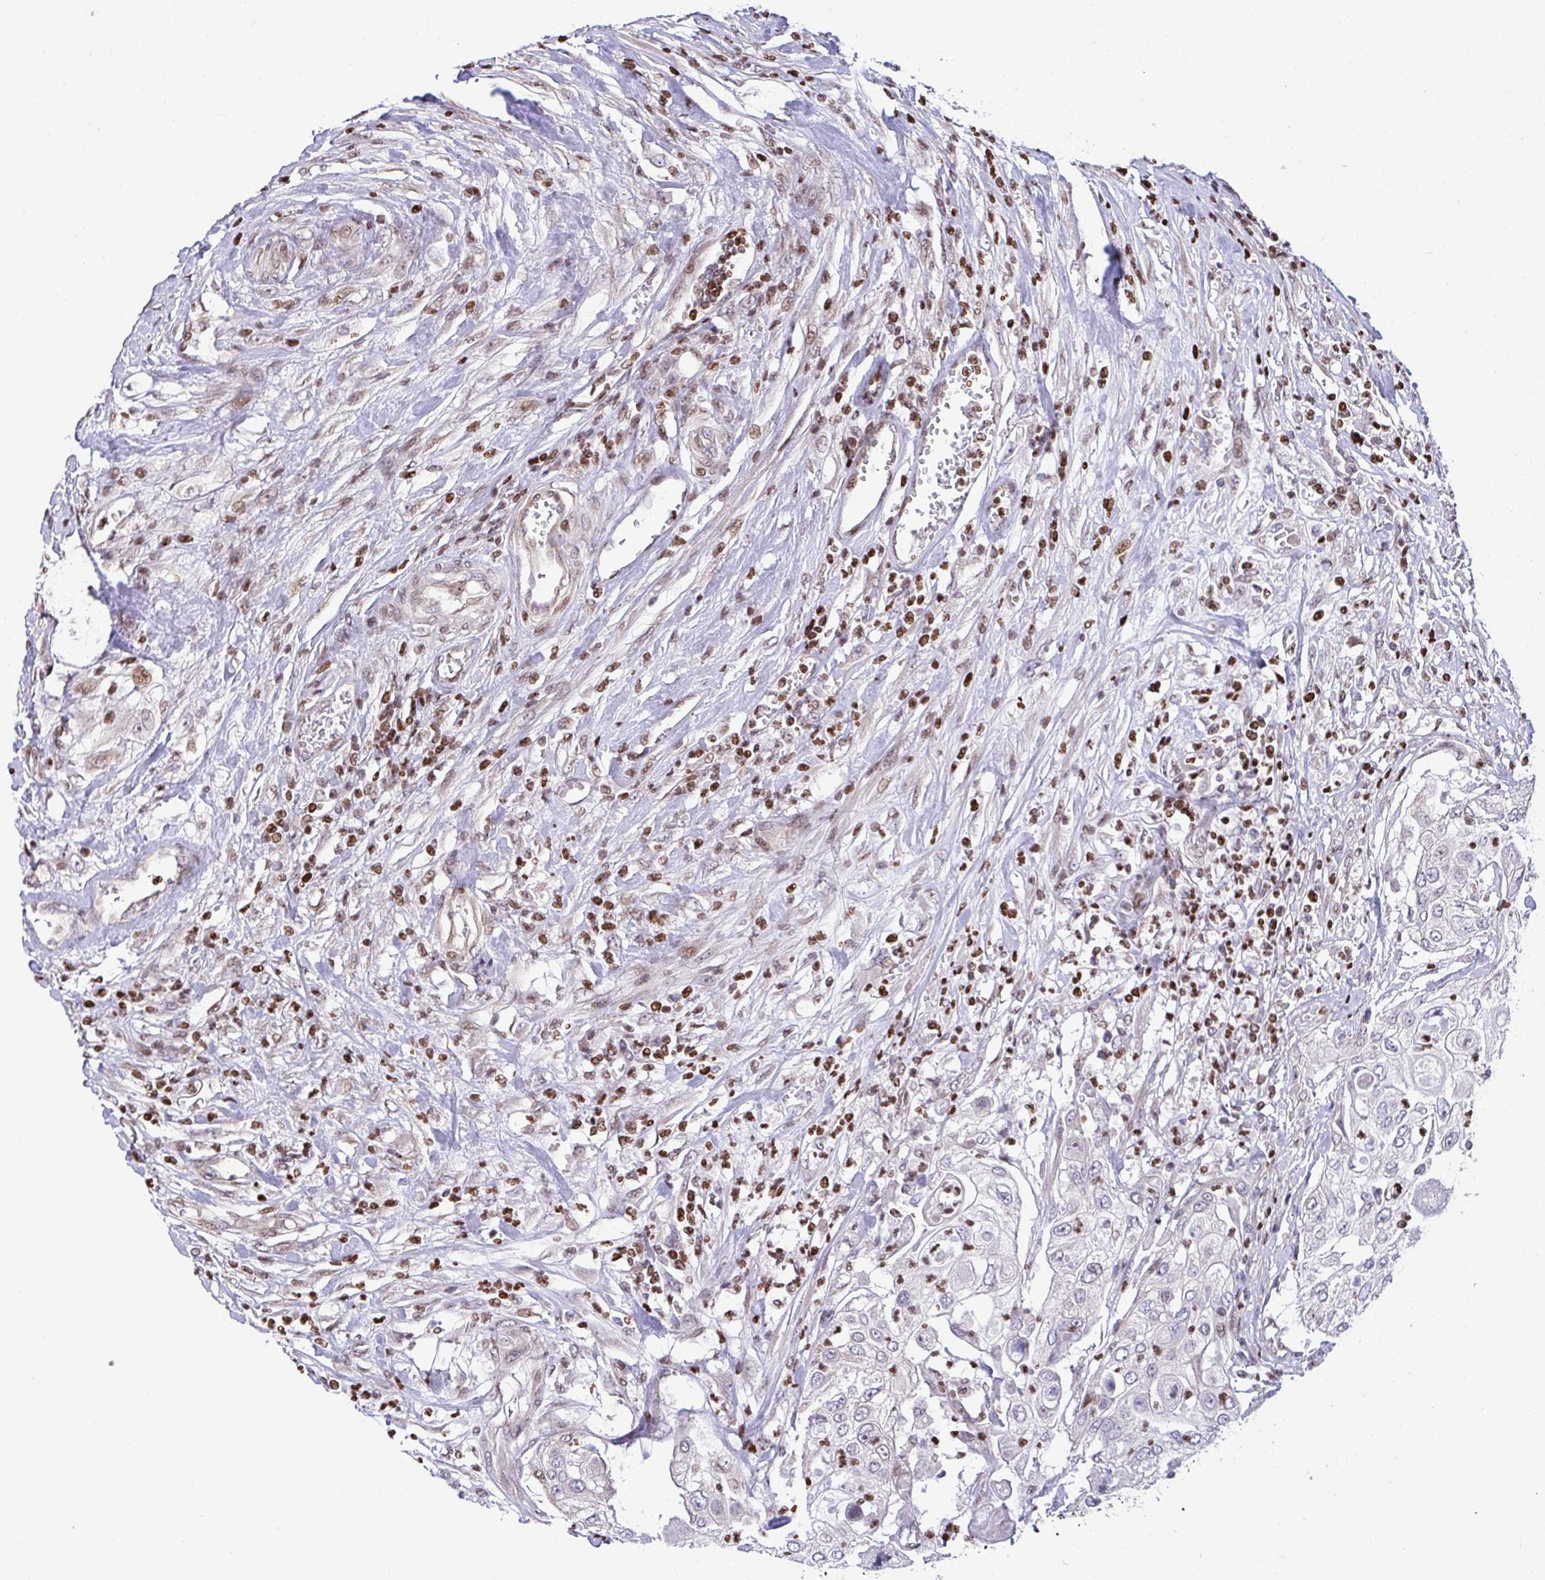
{"staining": {"intensity": "negative", "quantity": "none", "location": "none"}, "tissue": "urothelial cancer", "cell_type": "Tumor cells", "image_type": "cancer", "snomed": [{"axis": "morphology", "description": "Urothelial carcinoma, High grade"}, {"axis": "topography", "description": "Urinary bladder"}], "caption": "IHC of urothelial cancer displays no expression in tumor cells.", "gene": "RAPGEF5", "patient": {"sex": "female", "age": 79}}